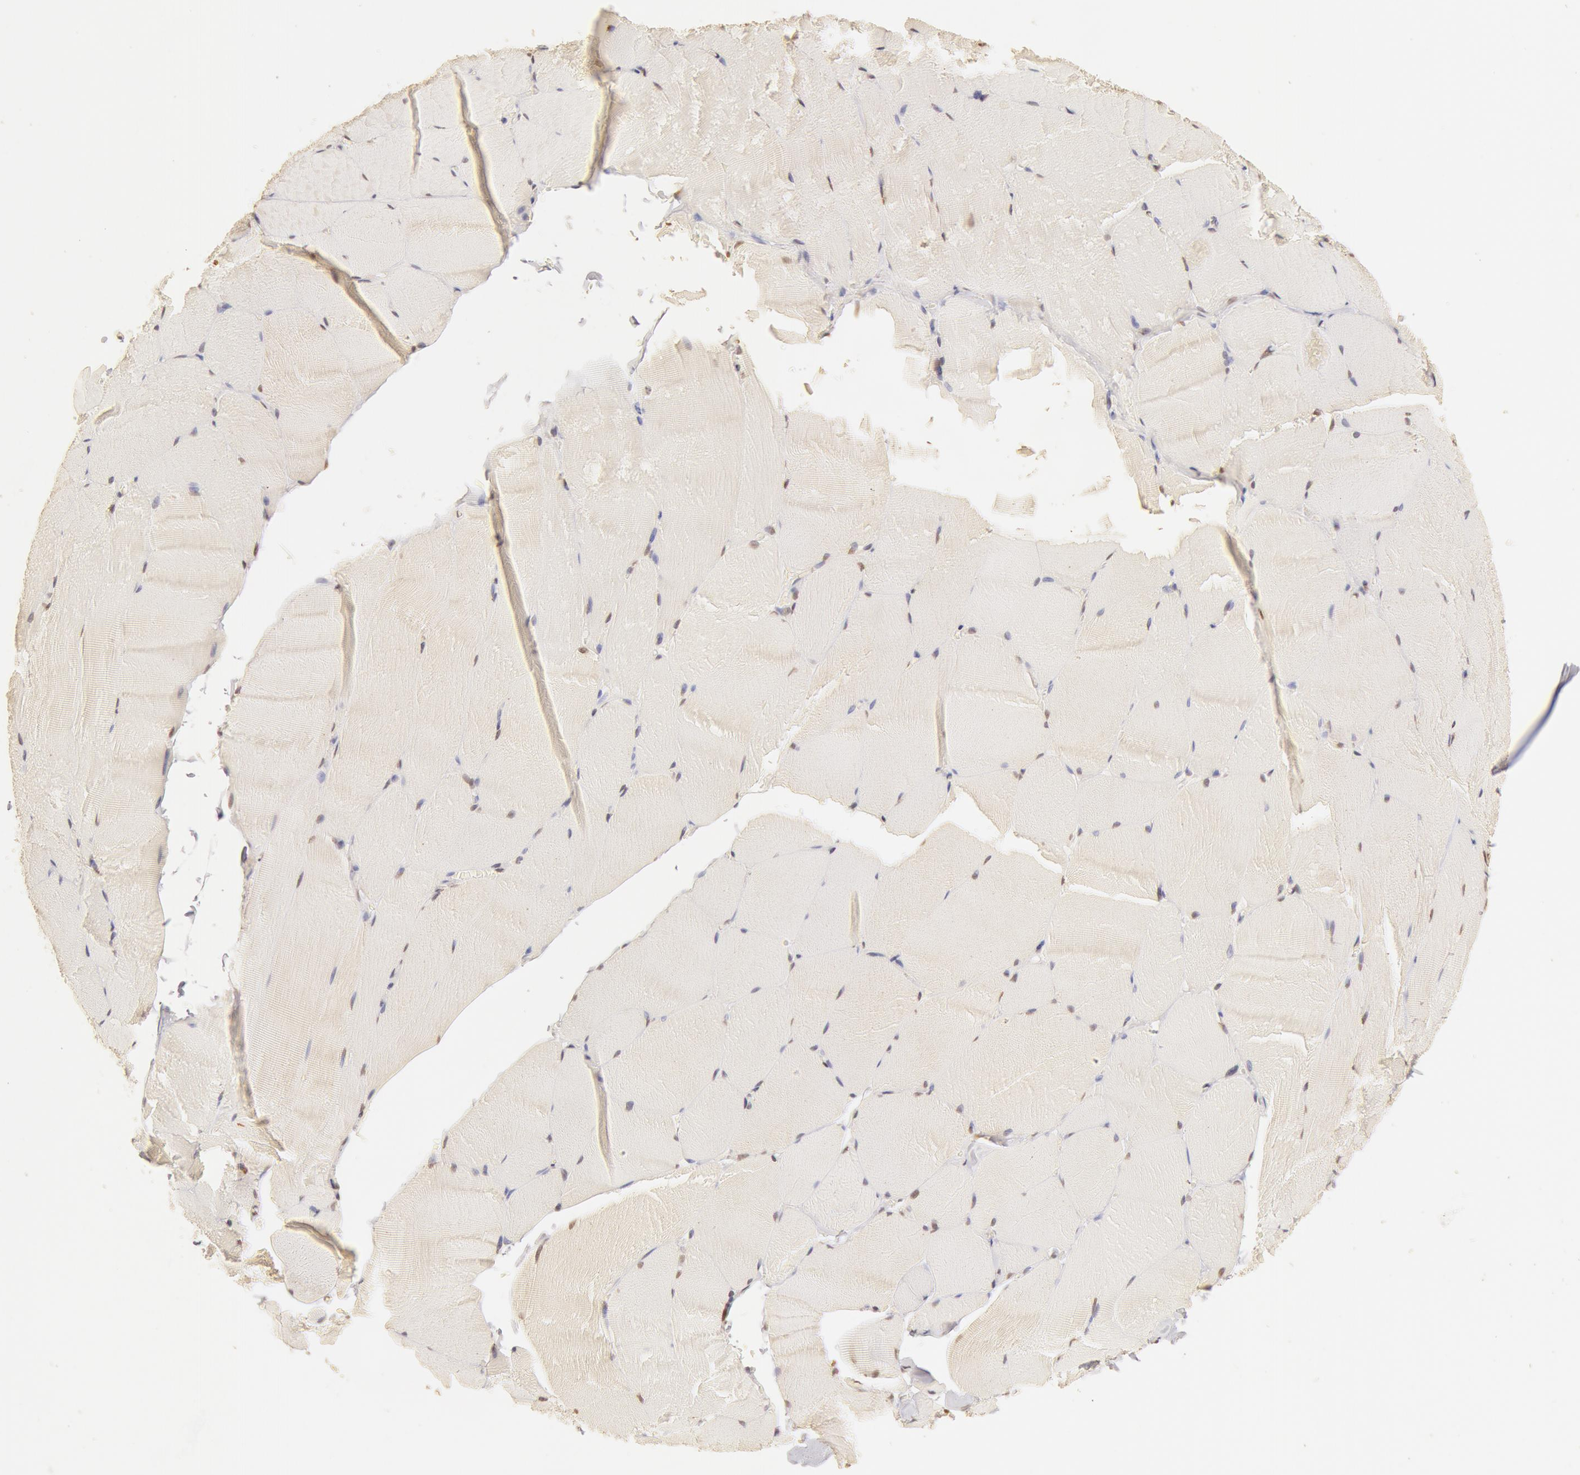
{"staining": {"intensity": "negative", "quantity": "none", "location": "none"}, "tissue": "skeletal muscle", "cell_type": "Myocytes", "image_type": "normal", "snomed": [{"axis": "morphology", "description": "Normal tissue, NOS"}, {"axis": "topography", "description": "Skeletal muscle"}], "caption": "IHC of benign human skeletal muscle displays no staining in myocytes. (DAB (3,3'-diaminobenzidine) immunohistochemistry, high magnification).", "gene": "SNRNP70", "patient": {"sex": "male", "age": 71}}